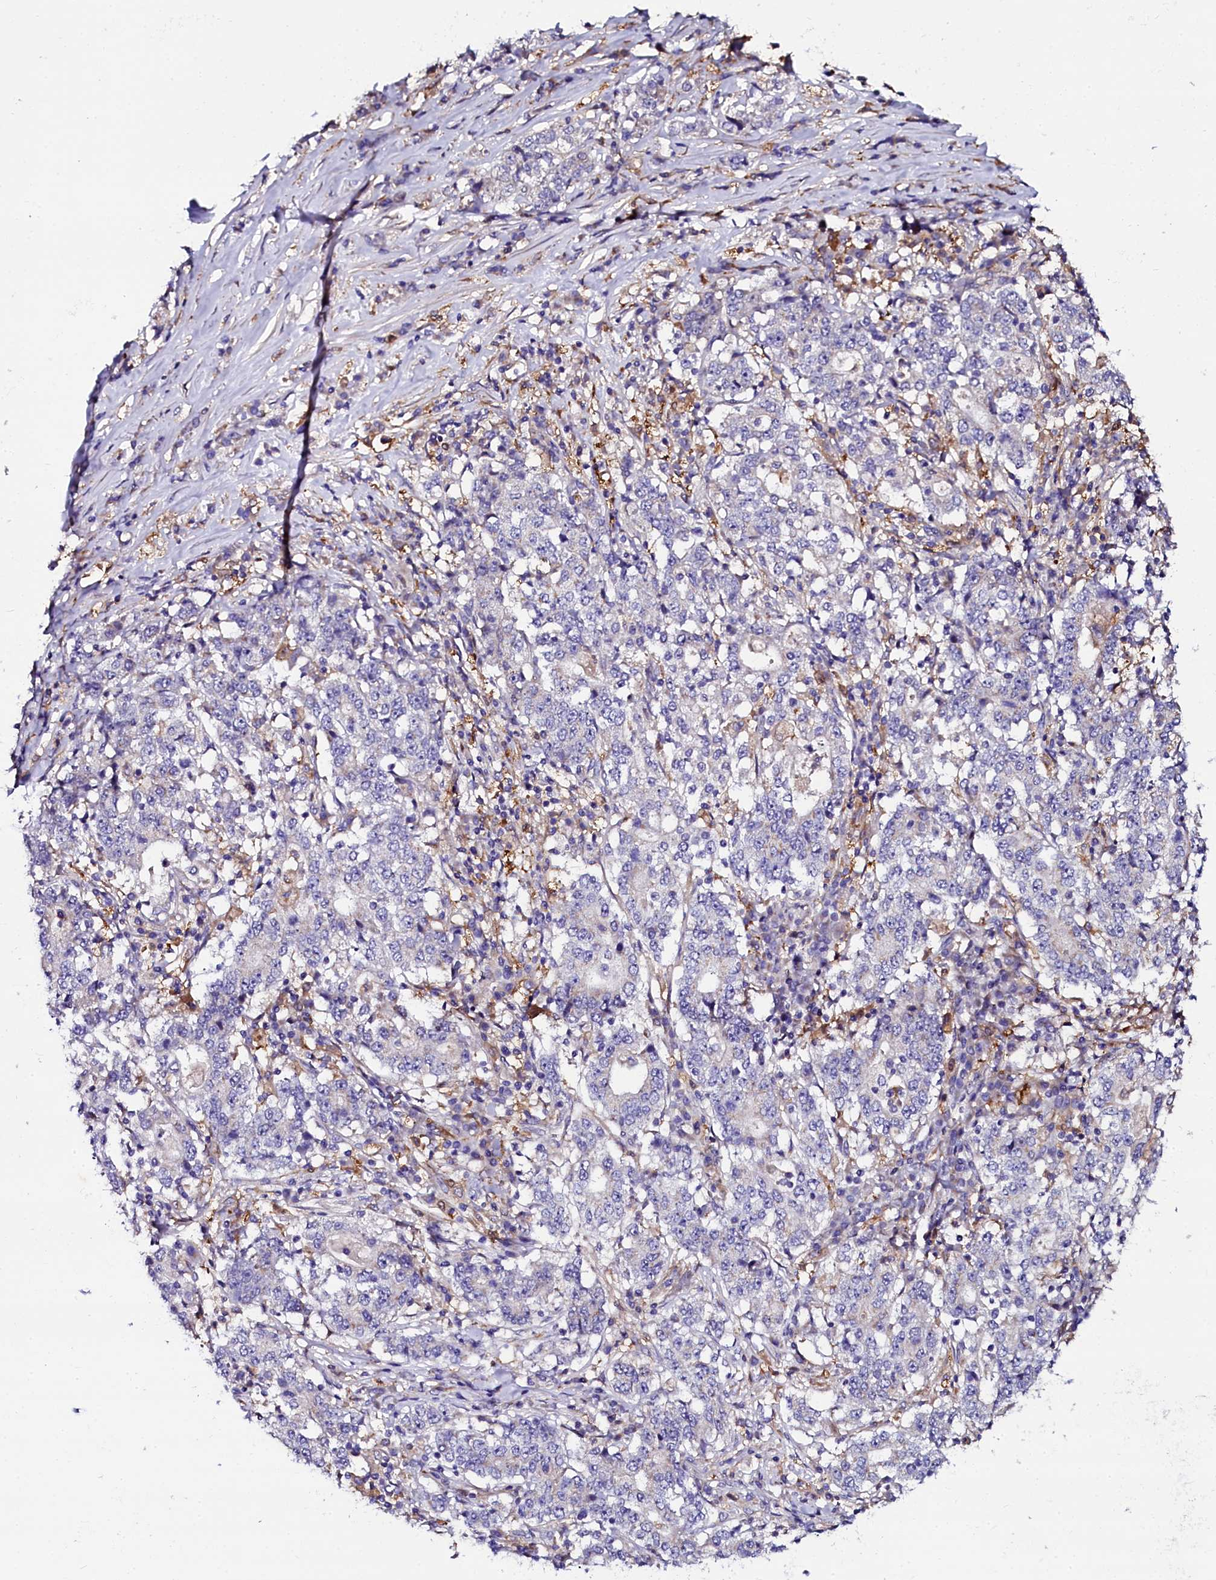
{"staining": {"intensity": "negative", "quantity": "none", "location": "none"}, "tissue": "stomach cancer", "cell_type": "Tumor cells", "image_type": "cancer", "snomed": [{"axis": "morphology", "description": "Adenocarcinoma, NOS"}, {"axis": "topography", "description": "Stomach"}], "caption": "Micrograph shows no significant protein positivity in tumor cells of stomach adenocarcinoma.", "gene": "OTOL1", "patient": {"sex": "male", "age": 59}}